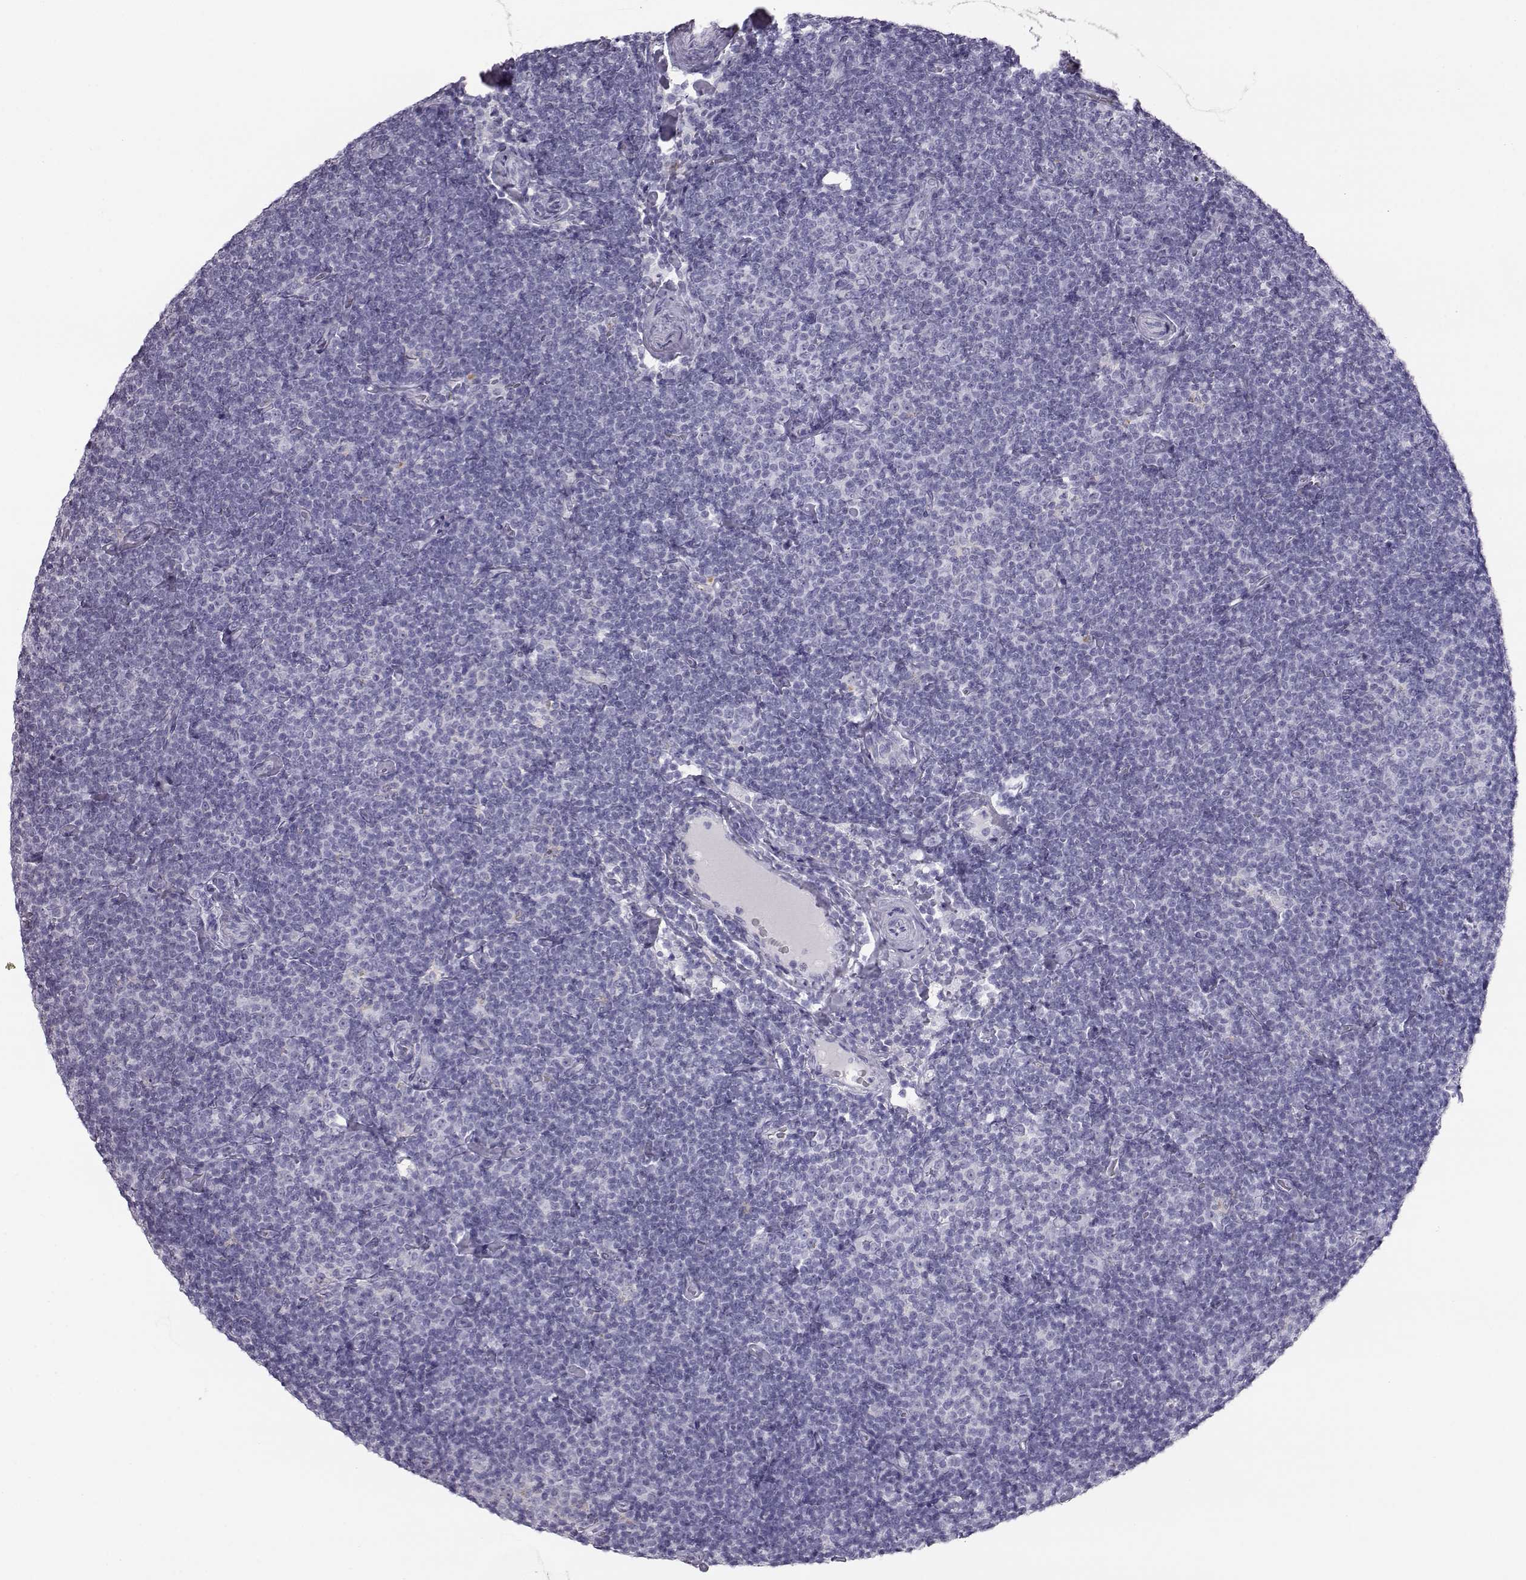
{"staining": {"intensity": "negative", "quantity": "none", "location": "none"}, "tissue": "lymphoma", "cell_type": "Tumor cells", "image_type": "cancer", "snomed": [{"axis": "morphology", "description": "Malignant lymphoma, non-Hodgkin's type, Low grade"}, {"axis": "topography", "description": "Lymph node"}], "caption": "This is an IHC image of lymphoma. There is no staining in tumor cells.", "gene": "ITLN2", "patient": {"sex": "male", "age": 81}}